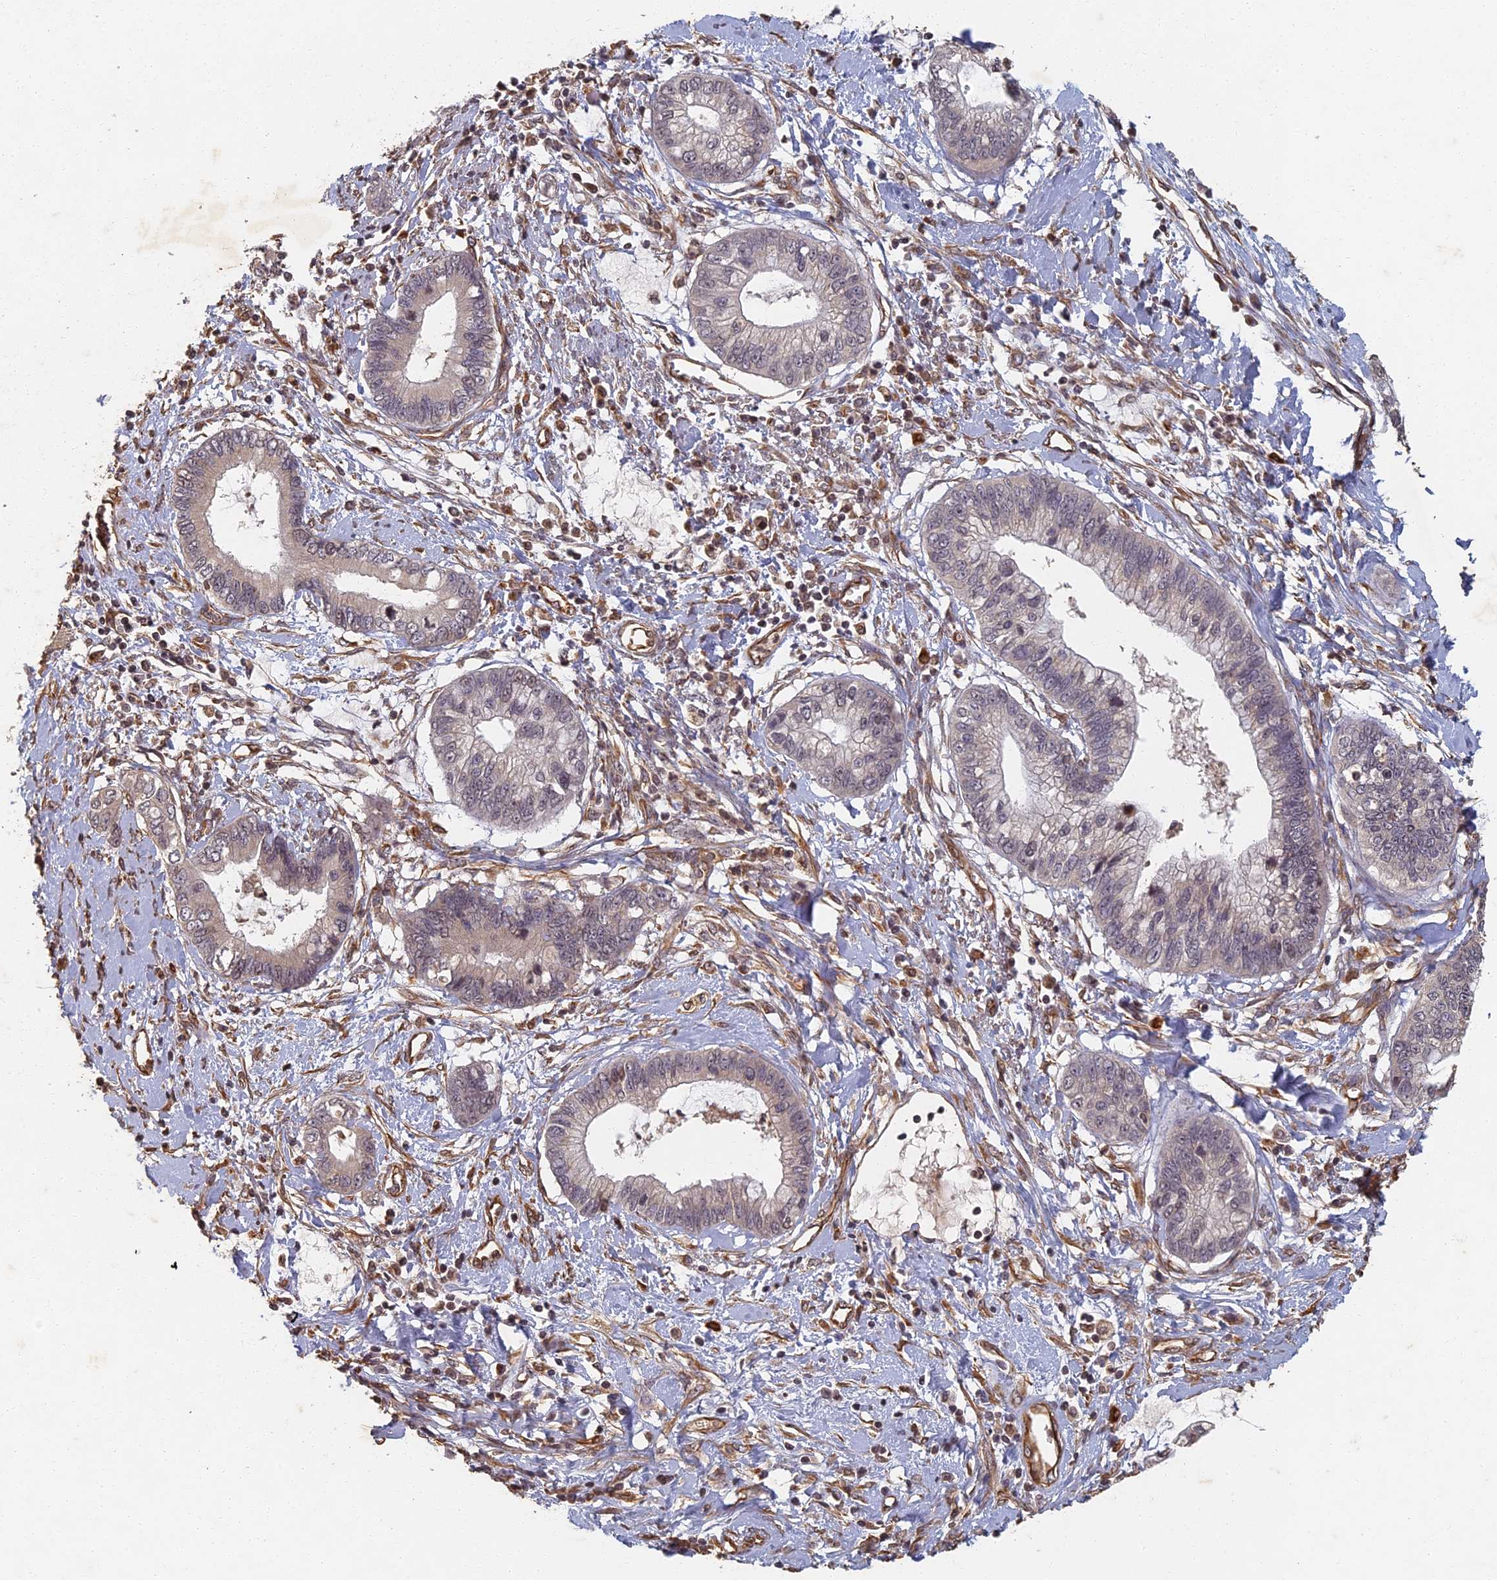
{"staining": {"intensity": "weak", "quantity": "<25%", "location": "nuclear"}, "tissue": "cervical cancer", "cell_type": "Tumor cells", "image_type": "cancer", "snomed": [{"axis": "morphology", "description": "Adenocarcinoma, NOS"}, {"axis": "topography", "description": "Cervix"}], "caption": "The immunohistochemistry (IHC) photomicrograph has no significant expression in tumor cells of cervical adenocarcinoma tissue.", "gene": "ABCB10", "patient": {"sex": "female", "age": 44}}